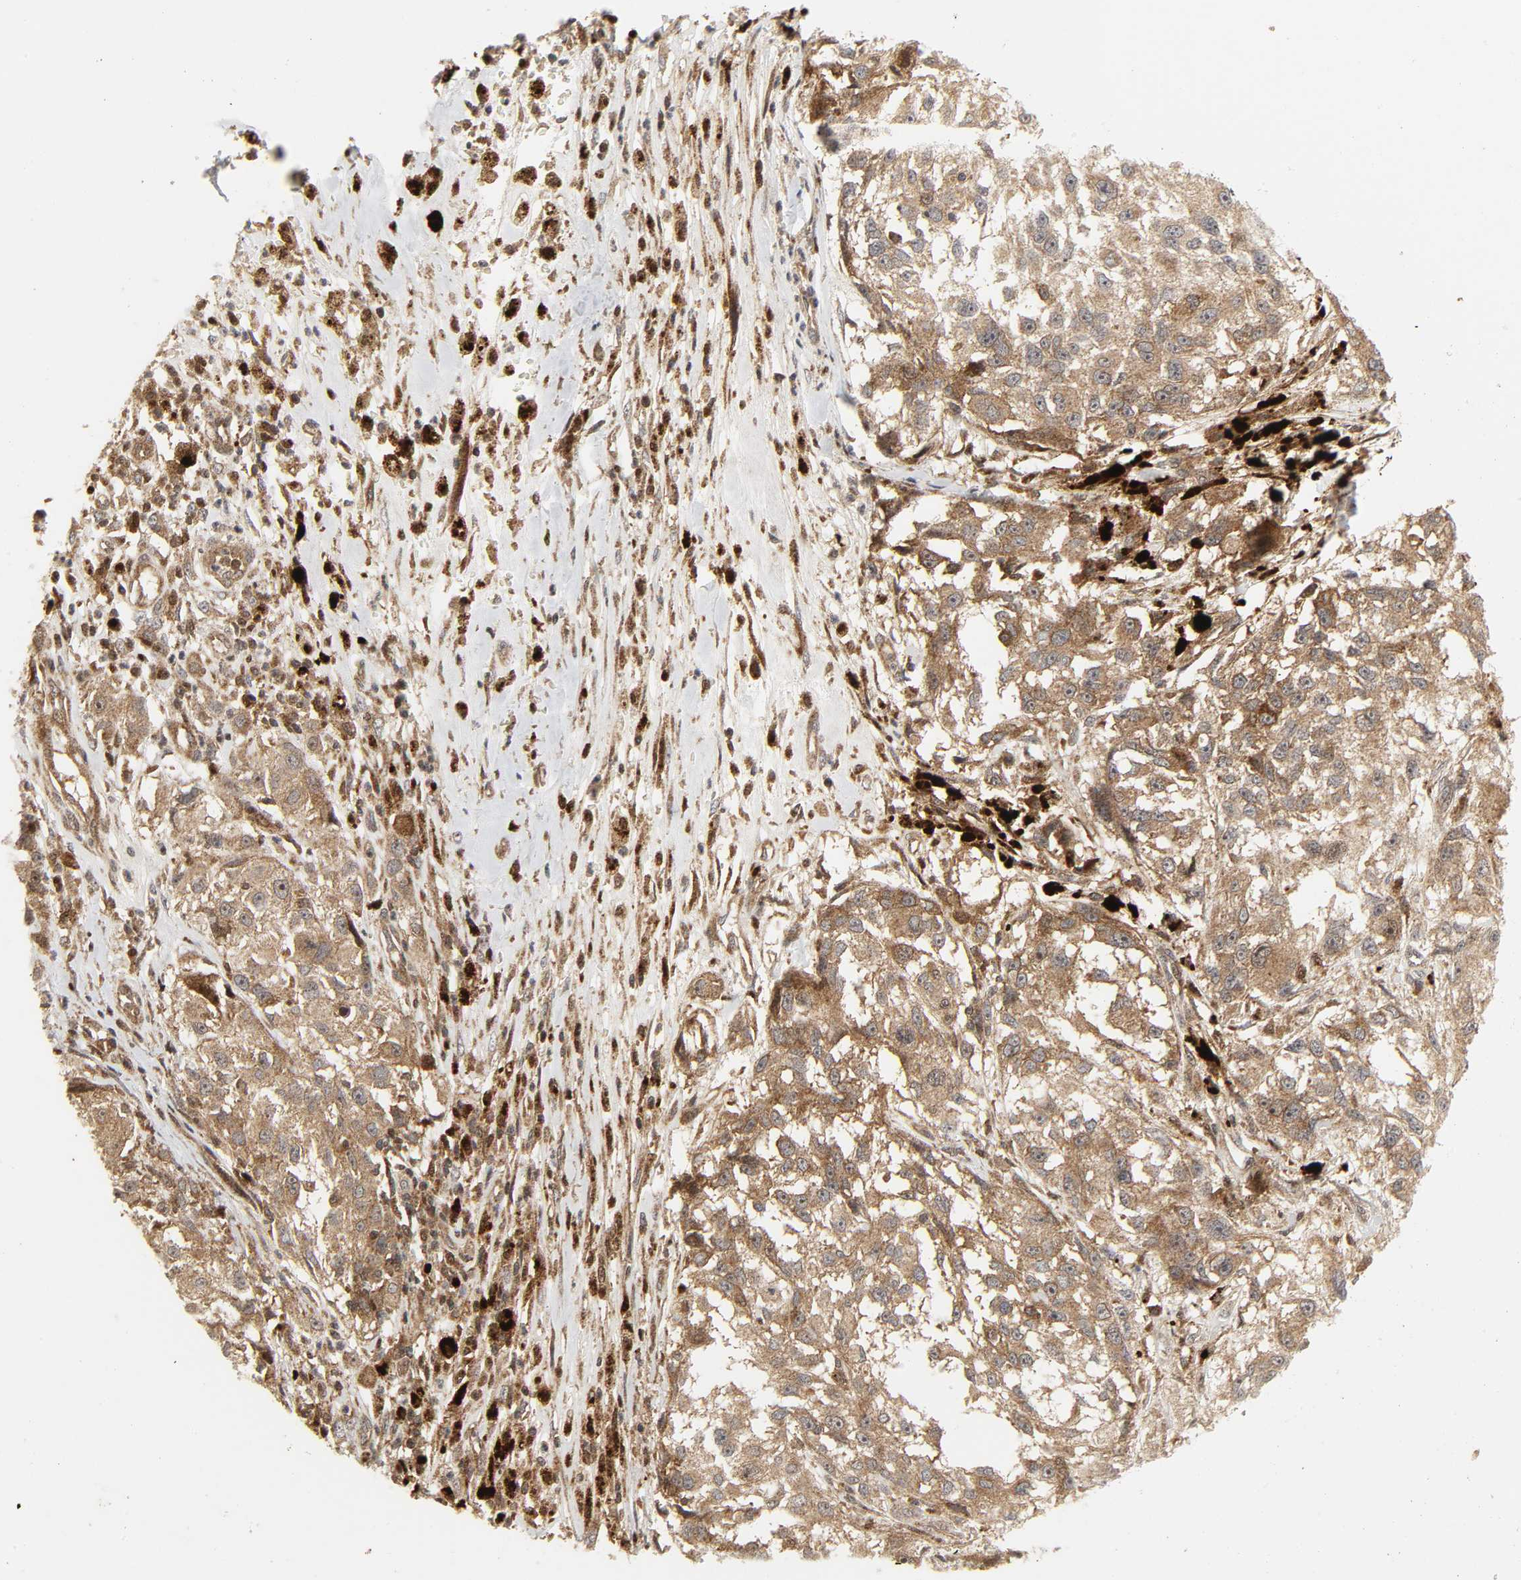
{"staining": {"intensity": "moderate", "quantity": ">75%", "location": "cytoplasmic/membranous"}, "tissue": "melanoma", "cell_type": "Tumor cells", "image_type": "cancer", "snomed": [{"axis": "morphology", "description": "Necrosis, NOS"}, {"axis": "morphology", "description": "Malignant melanoma, NOS"}, {"axis": "topography", "description": "Skin"}], "caption": "Moderate cytoplasmic/membranous protein staining is appreciated in approximately >75% of tumor cells in melanoma.", "gene": "CHUK", "patient": {"sex": "female", "age": 87}}